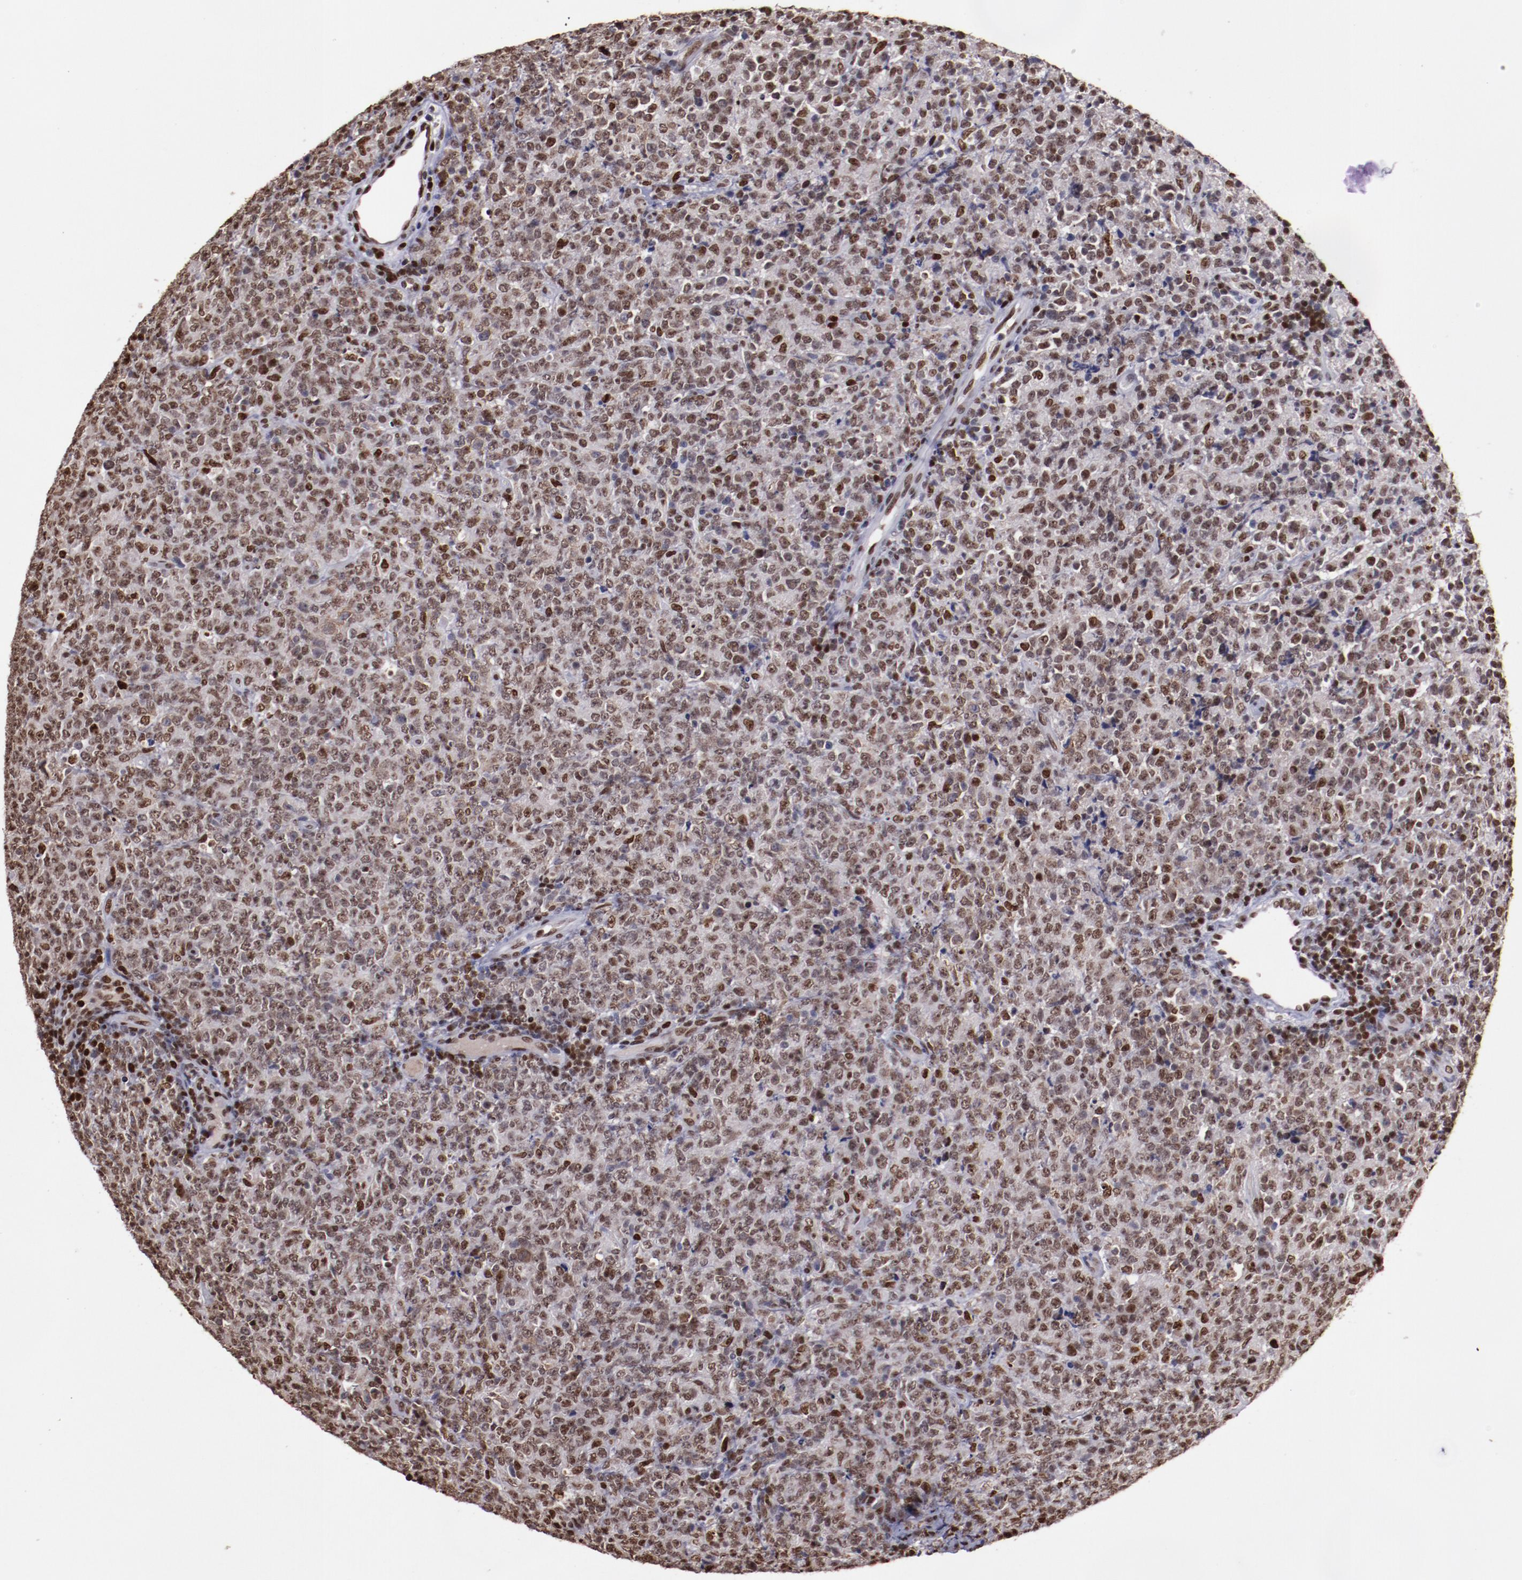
{"staining": {"intensity": "moderate", "quantity": "25%-75%", "location": "nuclear"}, "tissue": "lymphoma", "cell_type": "Tumor cells", "image_type": "cancer", "snomed": [{"axis": "morphology", "description": "Malignant lymphoma, non-Hodgkin's type, High grade"}, {"axis": "topography", "description": "Tonsil"}], "caption": "A brown stain highlights moderate nuclear expression of a protein in human lymphoma tumor cells.", "gene": "APEX1", "patient": {"sex": "female", "age": 36}}